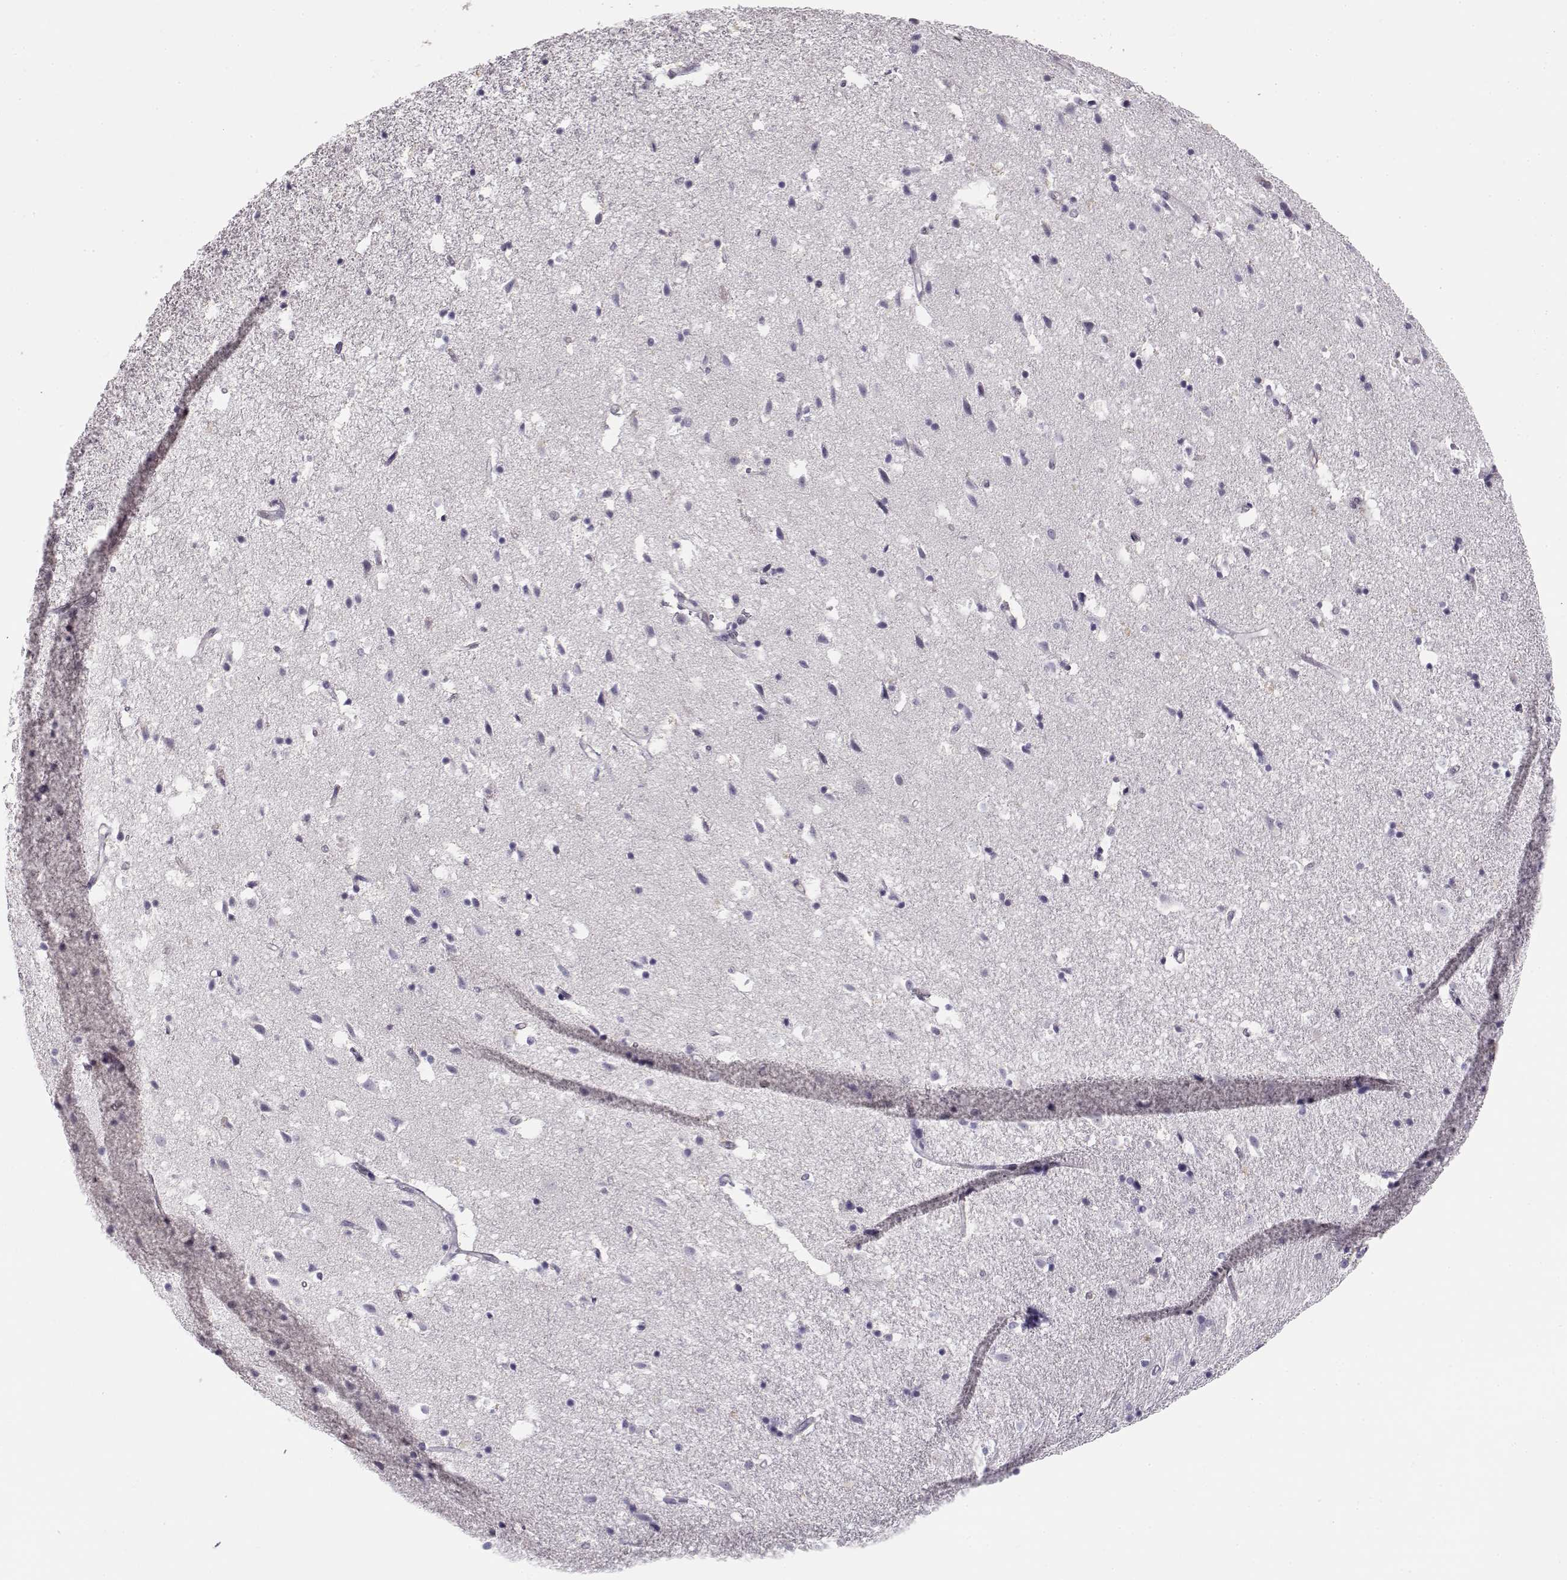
{"staining": {"intensity": "negative", "quantity": "none", "location": "none"}, "tissue": "hippocampus", "cell_type": "Glial cells", "image_type": "normal", "snomed": [{"axis": "morphology", "description": "Normal tissue, NOS"}, {"axis": "topography", "description": "Hippocampus"}], "caption": "Glial cells are negative for protein expression in normal human hippocampus. (DAB (3,3'-diaminobenzidine) immunohistochemistry (IHC), high magnification).", "gene": "C16orf86", "patient": {"sex": "male", "age": 49}}